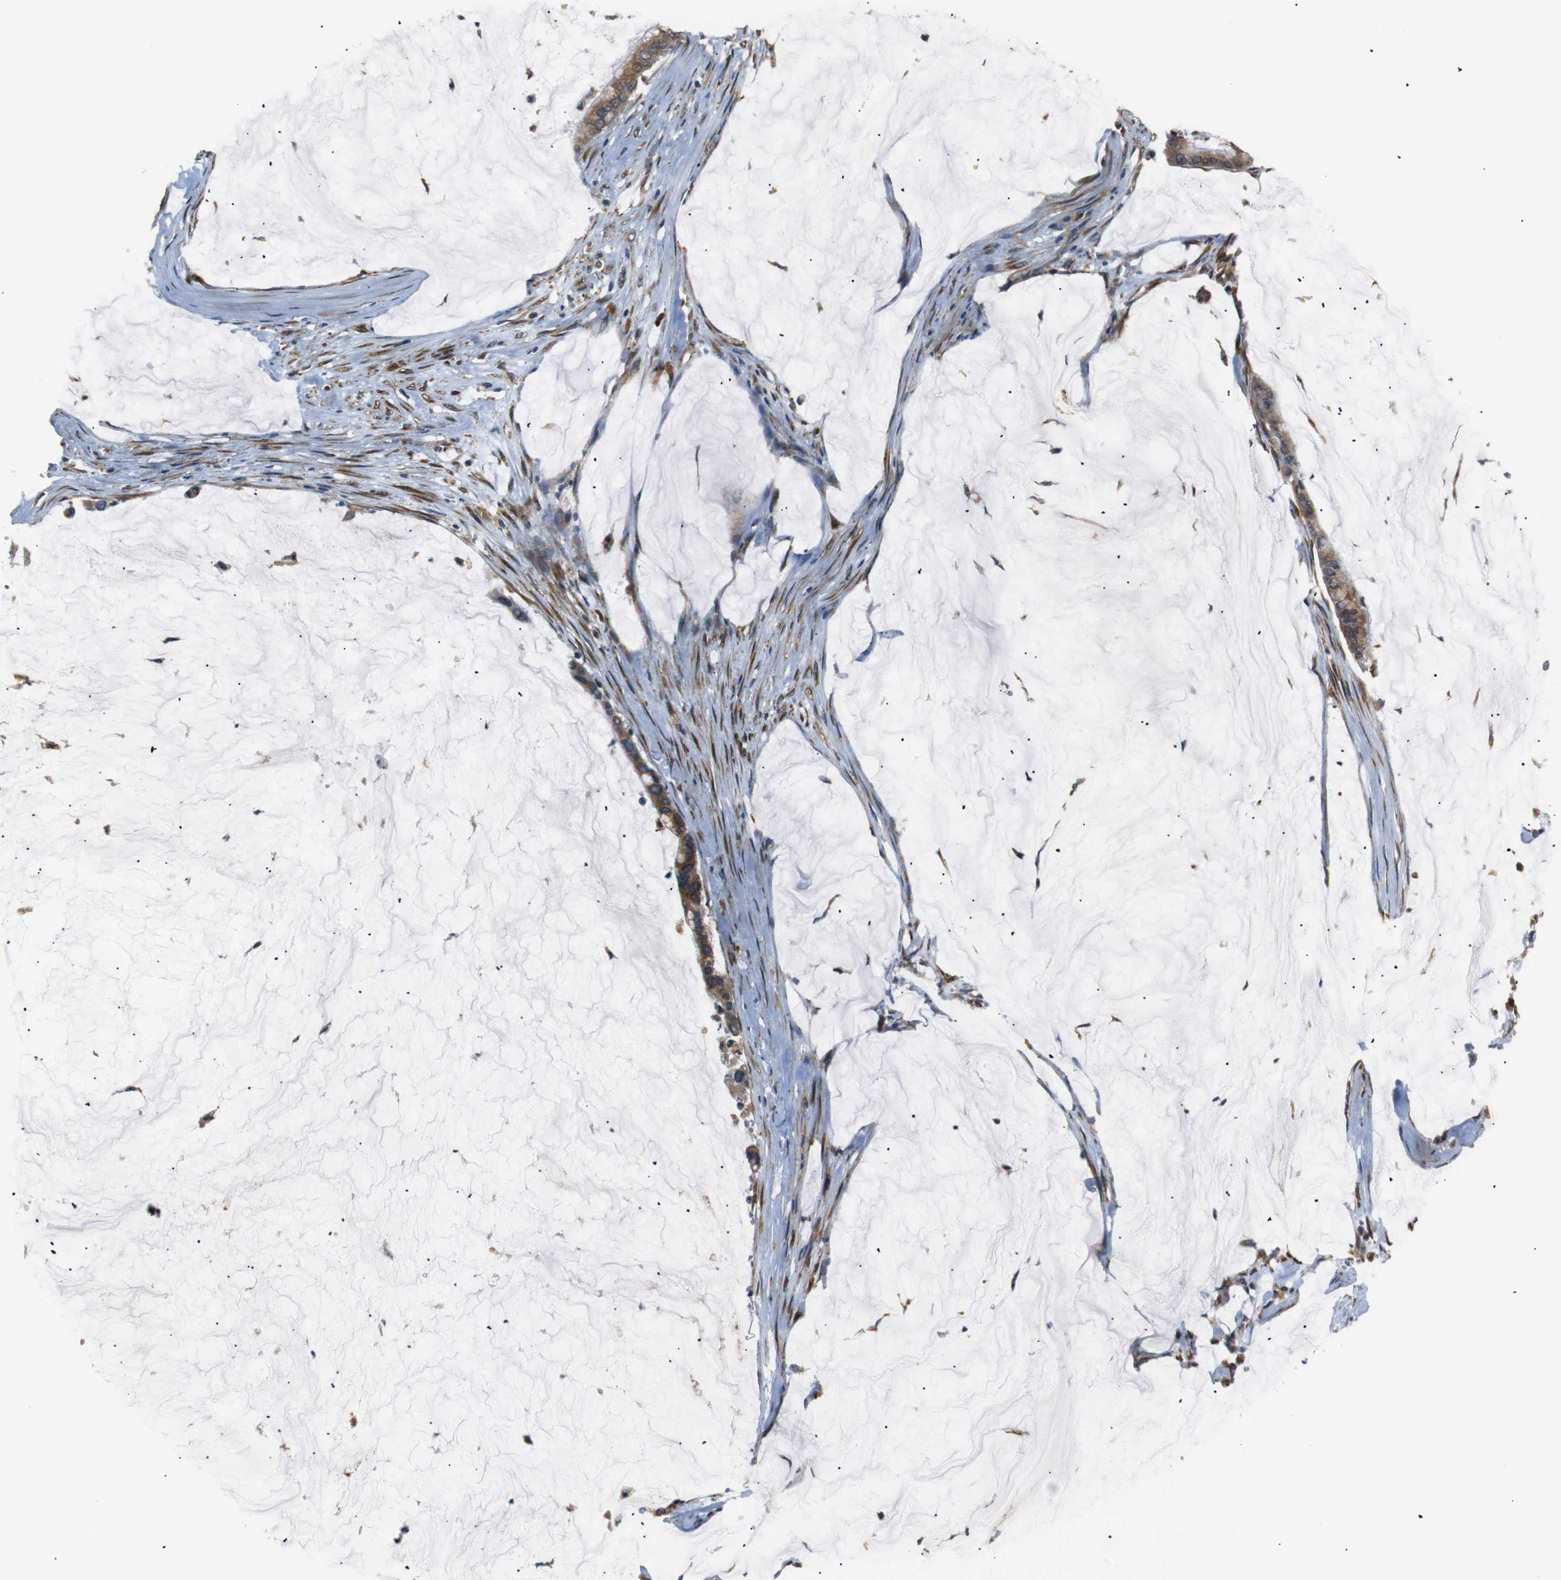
{"staining": {"intensity": "moderate", "quantity": ">75%", "location": "cytoplasmic/membranous"}, "tissue": "pancreatic cancer", "cell_type": "Tumor cells", "image_type": "cancer", "snomed": [{"axis": "morphology", "description": "Adenocarcinoma, NOS"}, {"axis": "topography", "description": "Pancreas"}], "caption": "A high-resolution micrograph shows immunohistochemistry (IHC) staining of adenocarcinoma (pancreatic), which exhibits moderate cytoplasmic/membranous expression in approximately >75% of tumor cells.", "gene": "TMED2", "patient": {"sex": "male", "age": 41}}